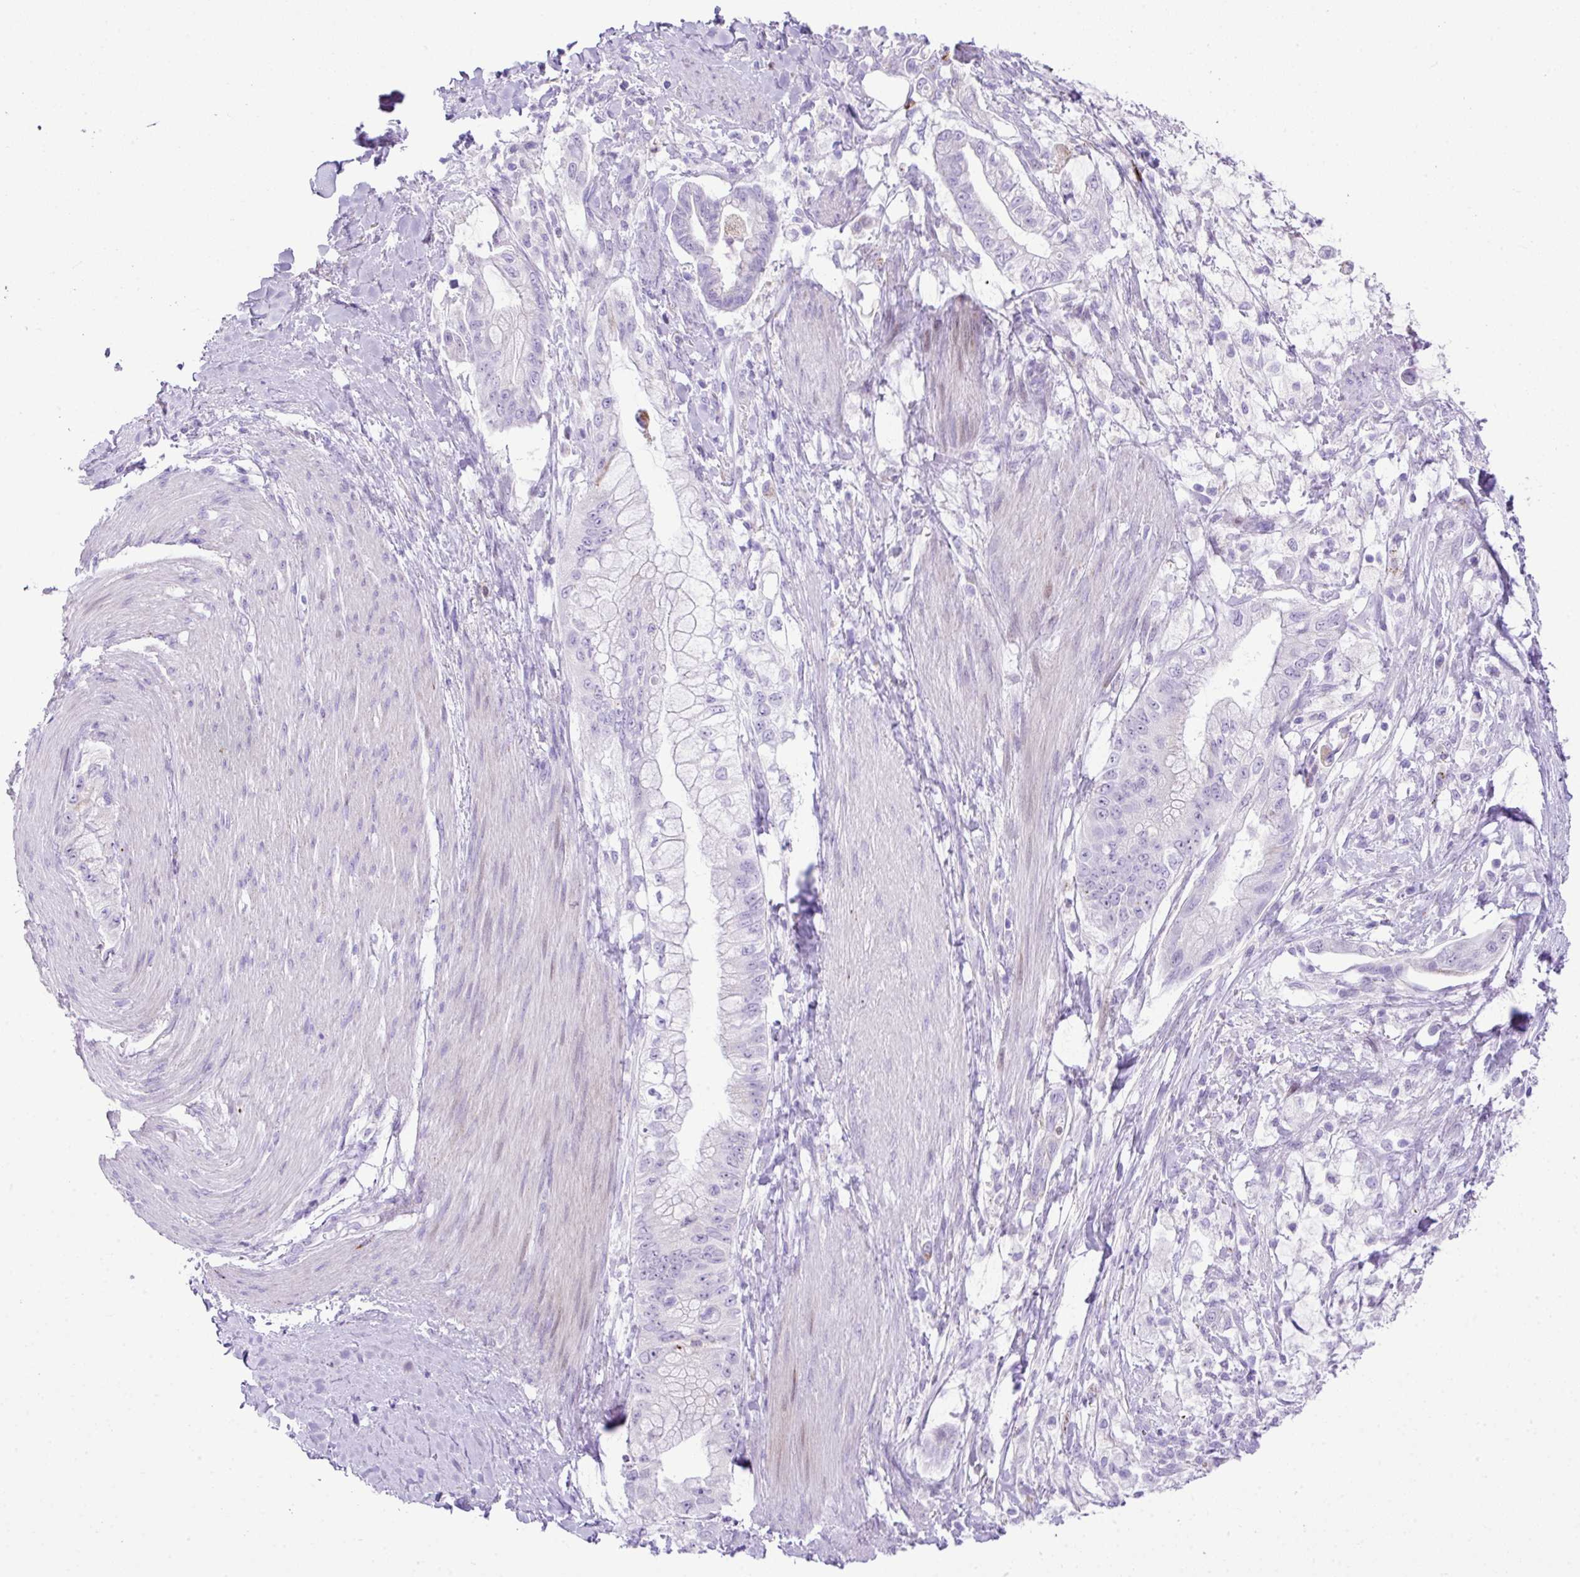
{"staining": {"intensity": "negative", "quantity": "none", "location": "none"}, "tissue": "pancreatic cancer", "cell_type": "Tumor cells", "image_type": "cancer", "snomed": [{"axis": "morphology", "description": "Adenocarcinoma, NOS"}, {"axis": "topography", "description": "Pancreas"}], "caption": "Immunohistochemistry of human pancreatic cancer shows no positivity in tumor cells.", "gene": "RCAN2", "patient": {"sex": "male", "age": 48}}